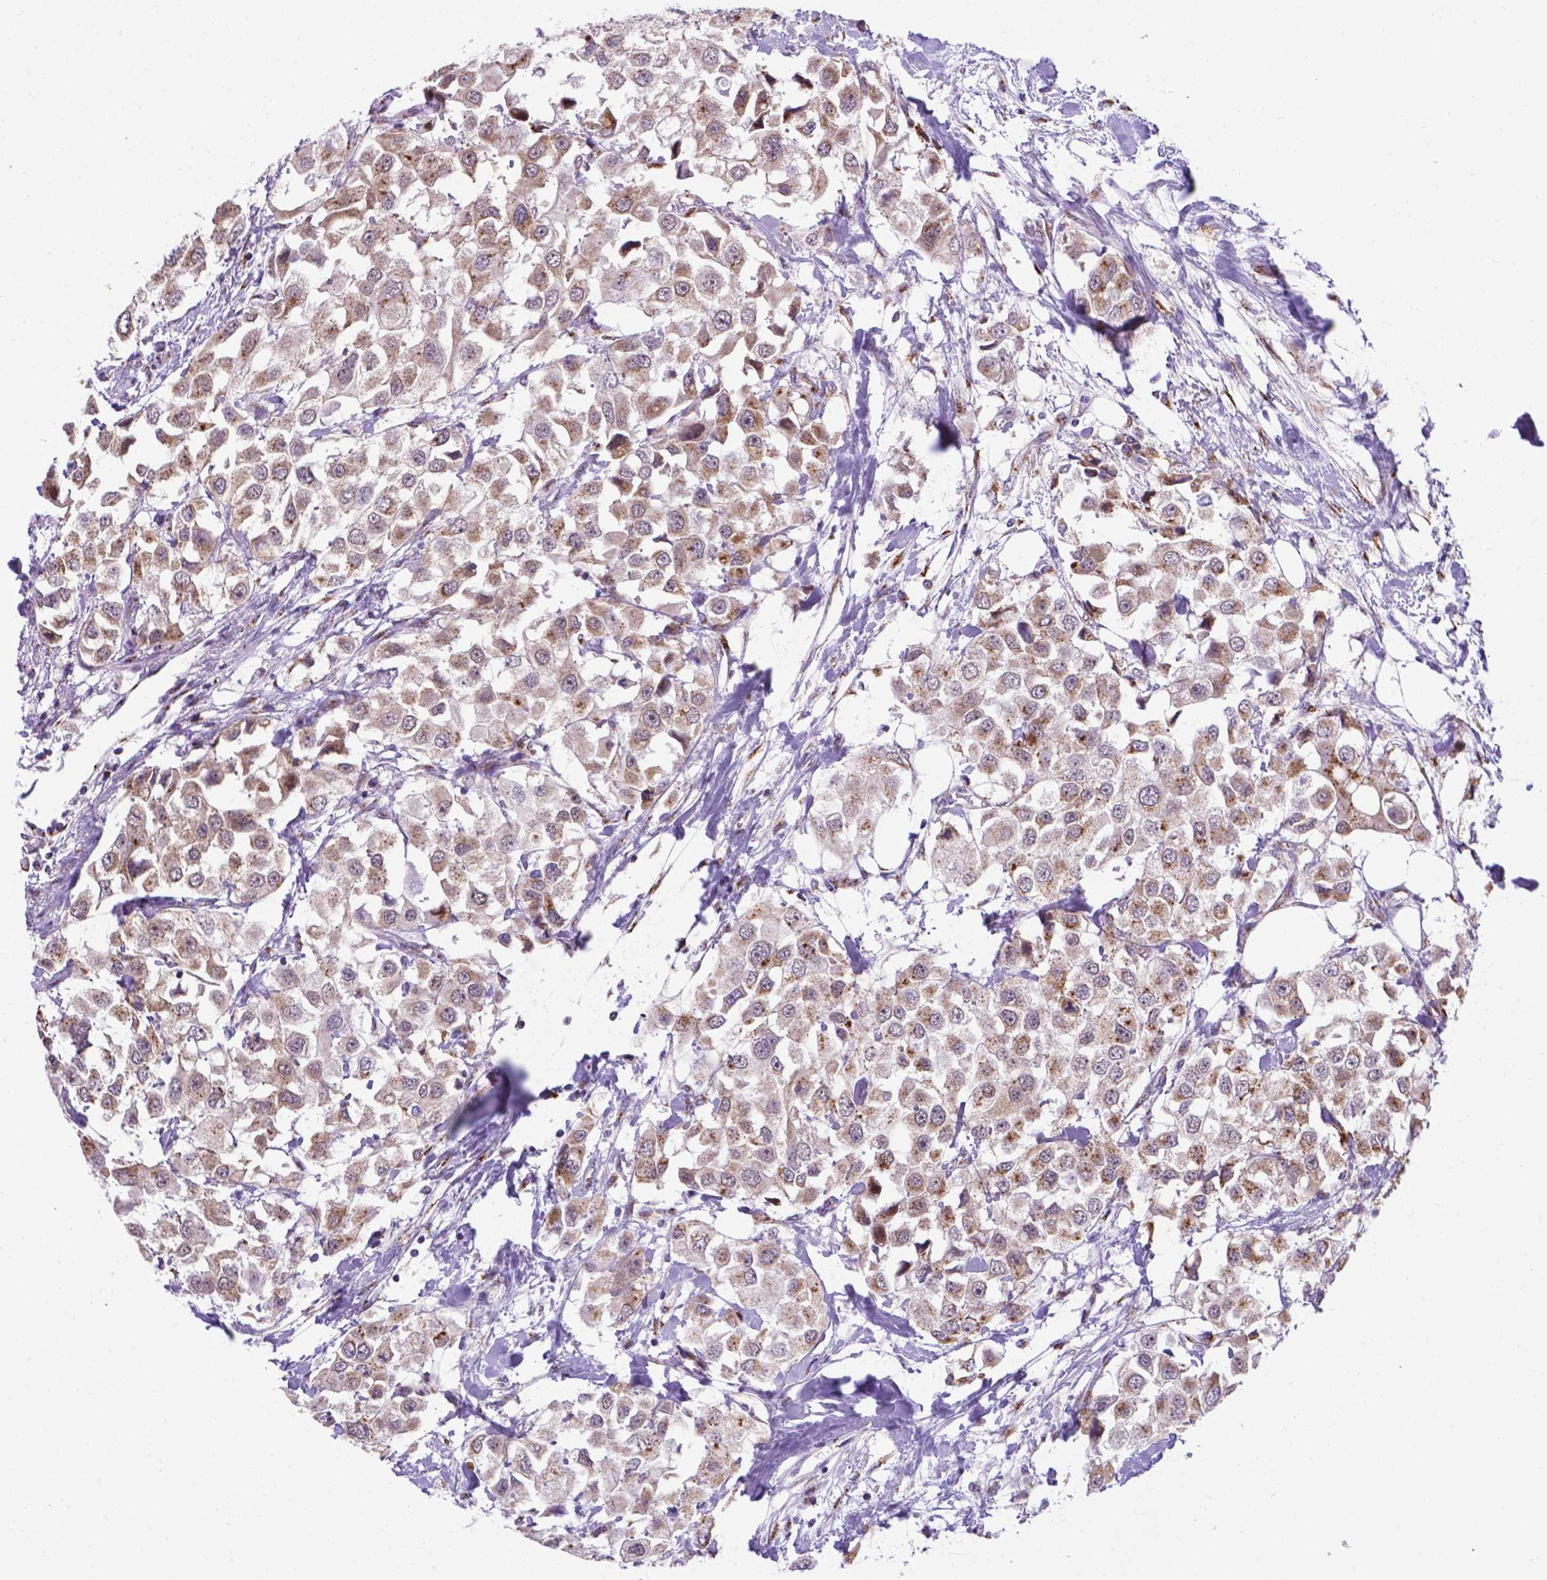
{"staining": {"intensity": "moderate", "quantity": ">75%", "location": "cytoplasmic/membranous"}, "tissue": "urothelial cancer", "cell_type": "Tumor cells", "image_type": "cancer", "snomed": [{"axis": "morphology", "description": "Urothelial carcinoma, High grade"}, {"axis": "topography", "description": "Urinary bladder"}], "caption": "Urothelial carcinoma (high-grade) stained with IHC demonstrates moderate cytoplasmic/membranous staining in about >75% of tumor cells. The protein of interest is stained brown, and the nuclei are stained in blue (DAB IHC with brightfield microscopy, high magnification).", "gene": "MRPL10", "patient": {"sex": "female", "age": 64}}